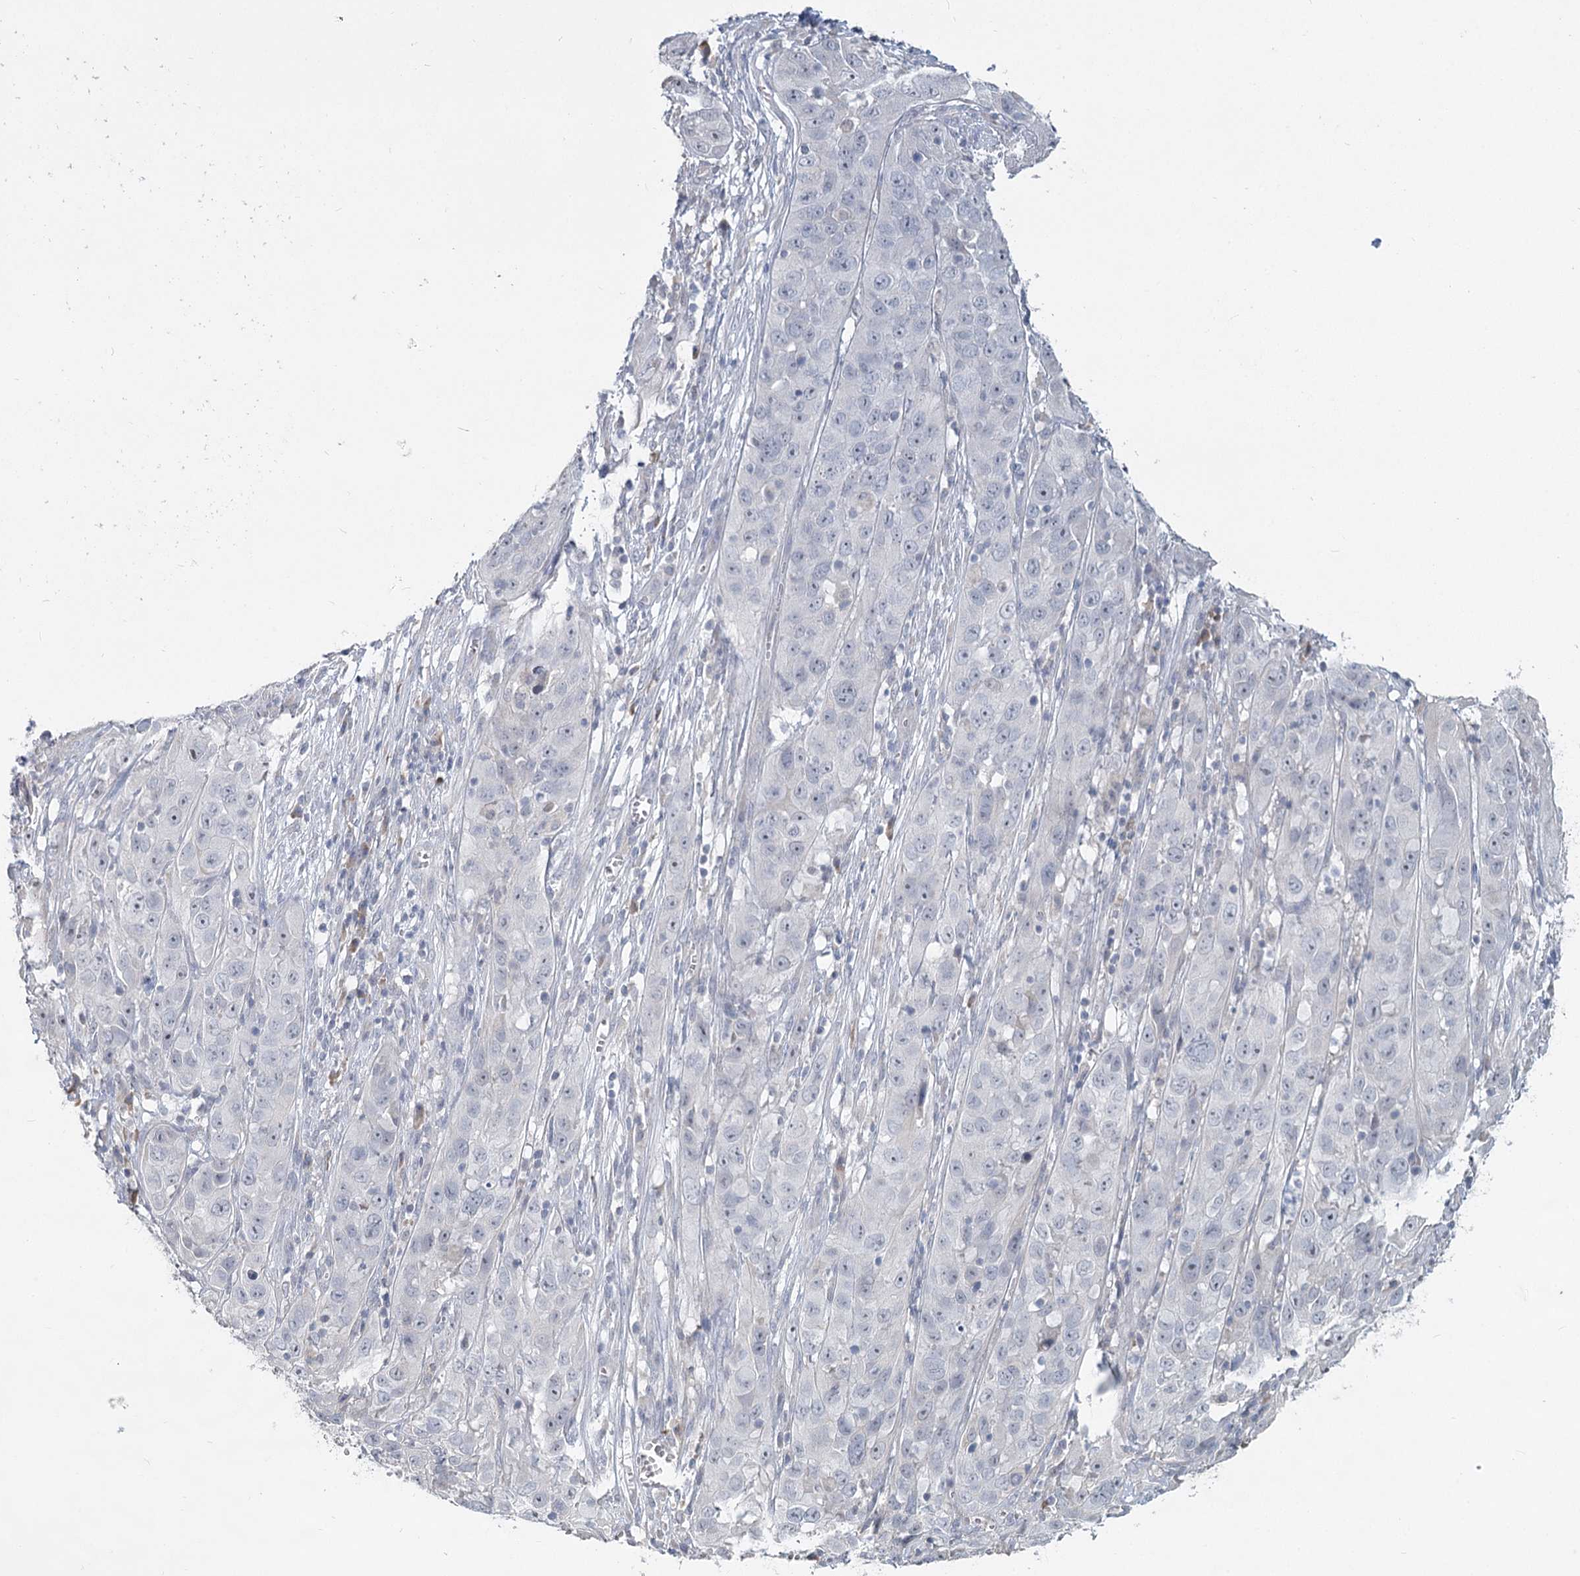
{"staining": {"intensity": "negative", "quantity": "none", "location": "none"}, "tissue": "cervical cancer", "cell_type": "Tumor cells", "image_type": "cancer", "snomed": [{"axis": "morphology", "description": "Squamous cell carcinoma, NOS"}, {"axis": "topography", "description": "Cervix"}], "caption": "IHC image of cervical squamous cell carcinoma stained for a protein (brown), which reveals no staining in tumor cells.", "gene": "SLC9A3", "patient": {"sex": "female", "age": 32}}